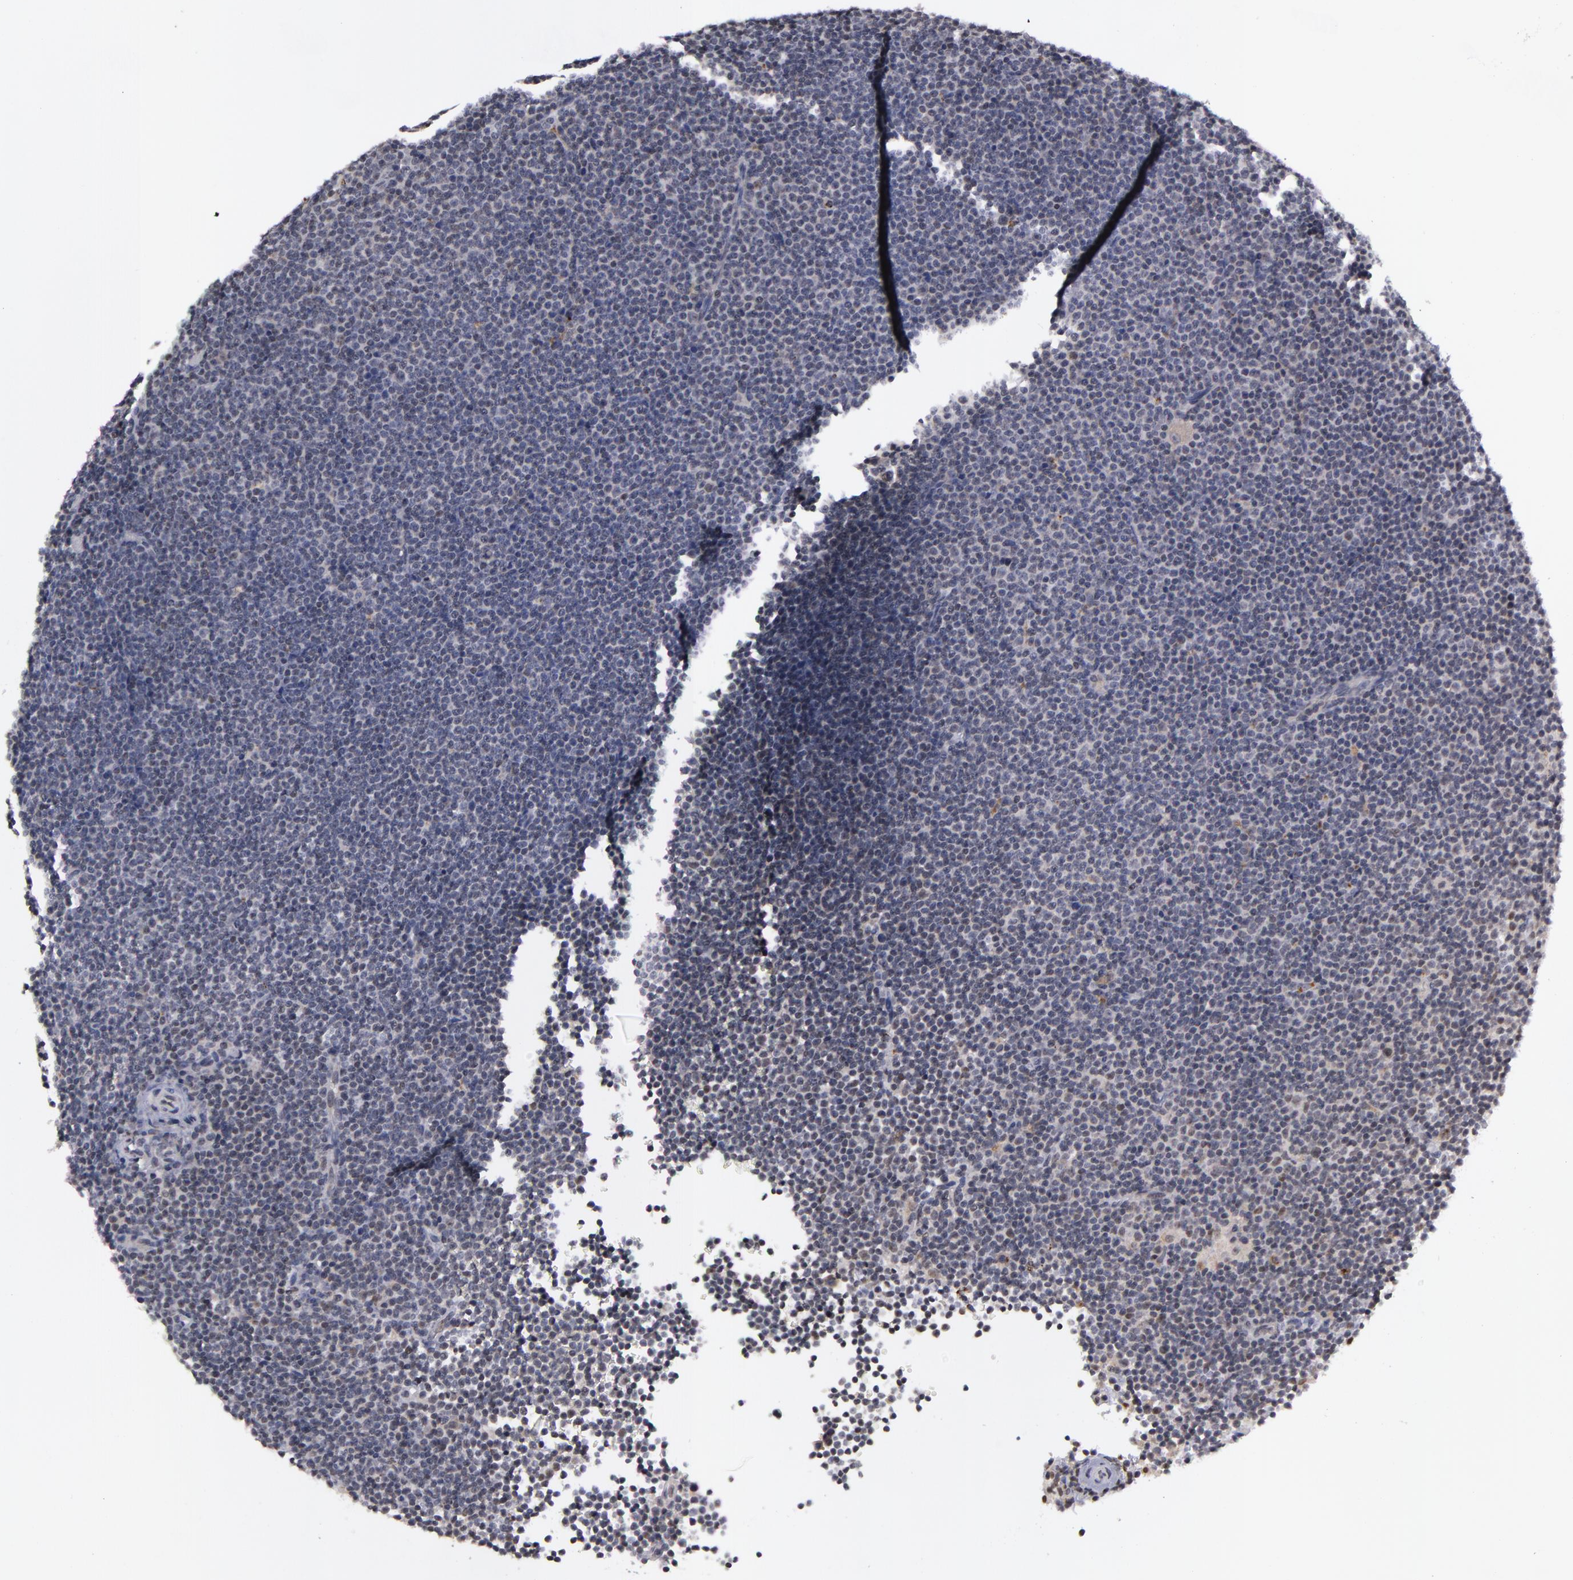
{"staining": {"intensity": "negative", "quantity": "none", "location": "none"}, "tissue": "lymphoma", "cell_type": "Tumor cells", "image_type": "cancer", "snomed": [{"axis": "morphology", "description": "Malignant lymphoma, non-Hodgkin's type, Low grade"}, {"axis": "topography", "description": "Lymph node"}], "caption": "Immunohistochemistry micrograph of neoplastic tissue: human lymphoma stained with DAB (3,3'-diaminobenzidine) displays no significant protein positivity in tumor cells.", "gene": "RRP7A", "patient": {"sex": "female", "age": 69}}